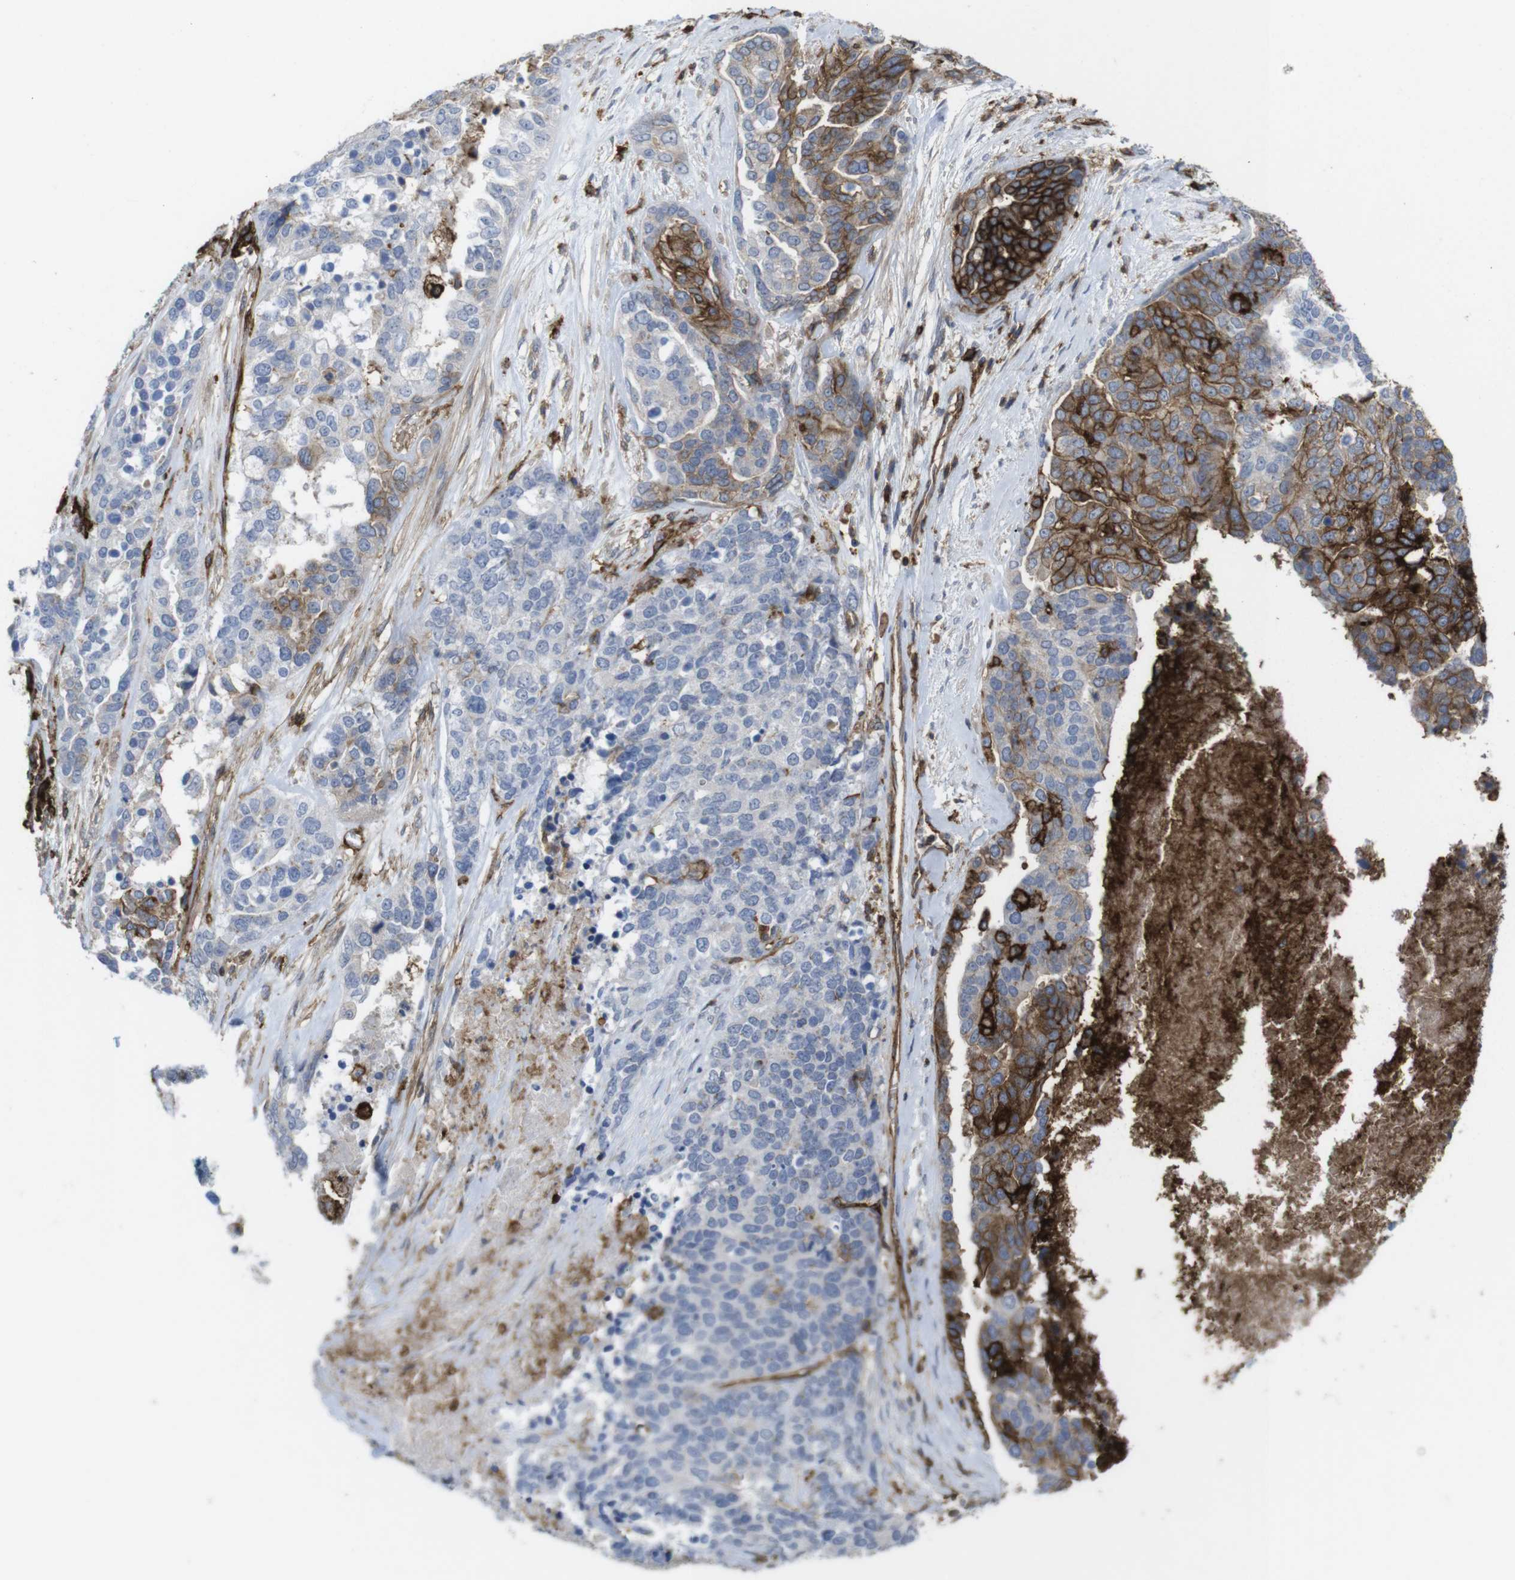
{"staining": {"intensity": "strong", "quantity": "<25%", "location": "cytoplasmic/membranous"}, "tissue": "ovarian cancer", "cell_type": "Tumor cells", "image_type": "cancer", "snomed": [{"axis": "morphology", "description": "Cystadenocarcinoma, serous, NOS"}, {"axis": "topography", "description": "Ovary"}], "caption": "The micrograph demonstrates immunohistochemical staining of serous cystadenocarcinoma (ovarian). There is strong cytoplasmic/membranous staining is seen in about <25% of tumor cells.", "gene": "CCR6", "patient": {"sex": "female", "age": 44}}